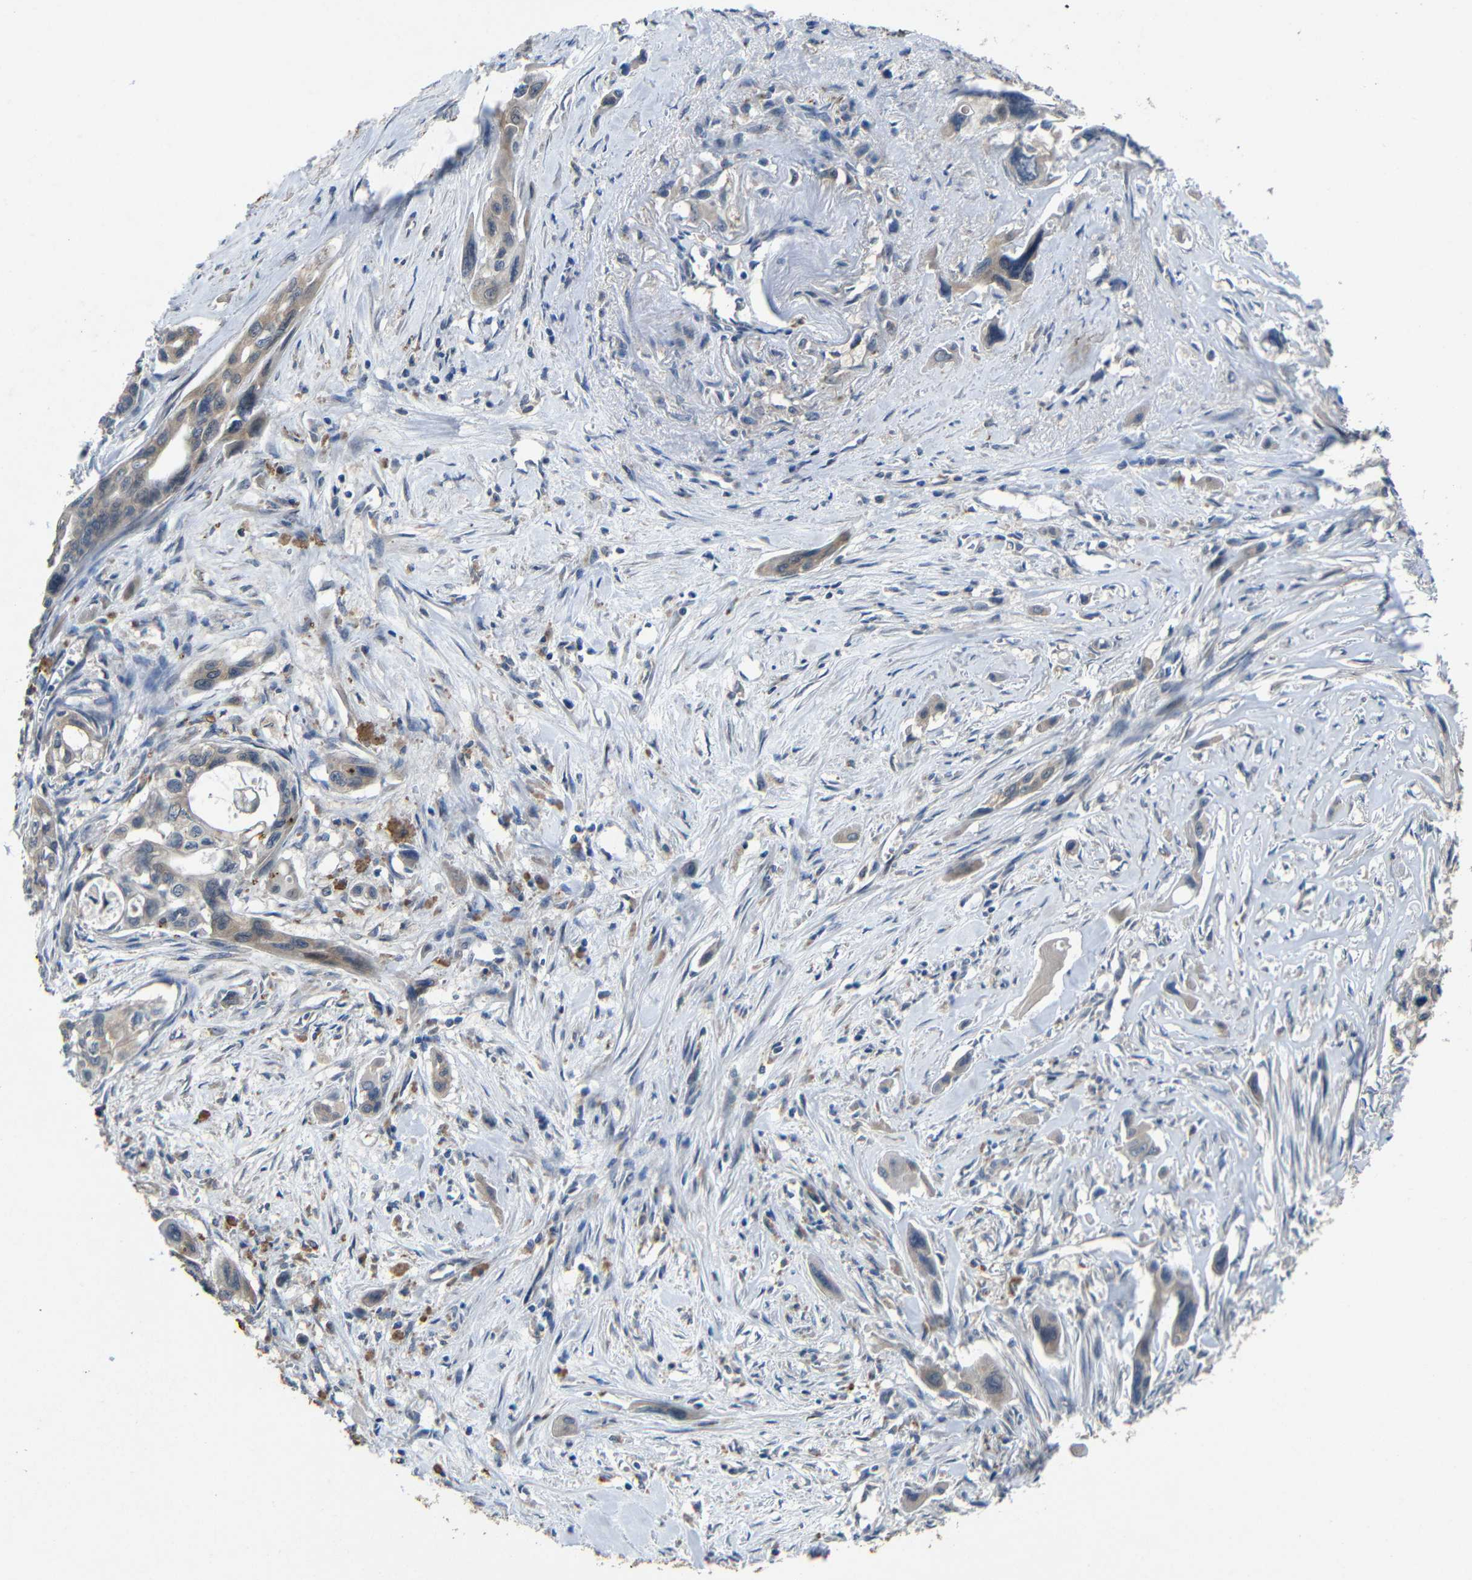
{"staining": {"intensity": "weak", "quantity": ">75%", "location": "cytoplasmic/membranous"}, "tissue": "pancreatic cancer", "cell_type": "Tumor cells", "image_type": "cancer", "snomed": [{"axis": "morphology", "description": "Adenocarcinoma, NOS"}, {"axis": "topography", "description": "Pancreas"}], "caption": "Approximately >75% of tumor cells in human adenocarcinoma (pancreatic) exhibit weak cytoplasmic/membranous protein staining as visualized by brown immunohistochemical staining.", "gene": "C6orf89", "patient": {"sex": "male", "age": 73}}